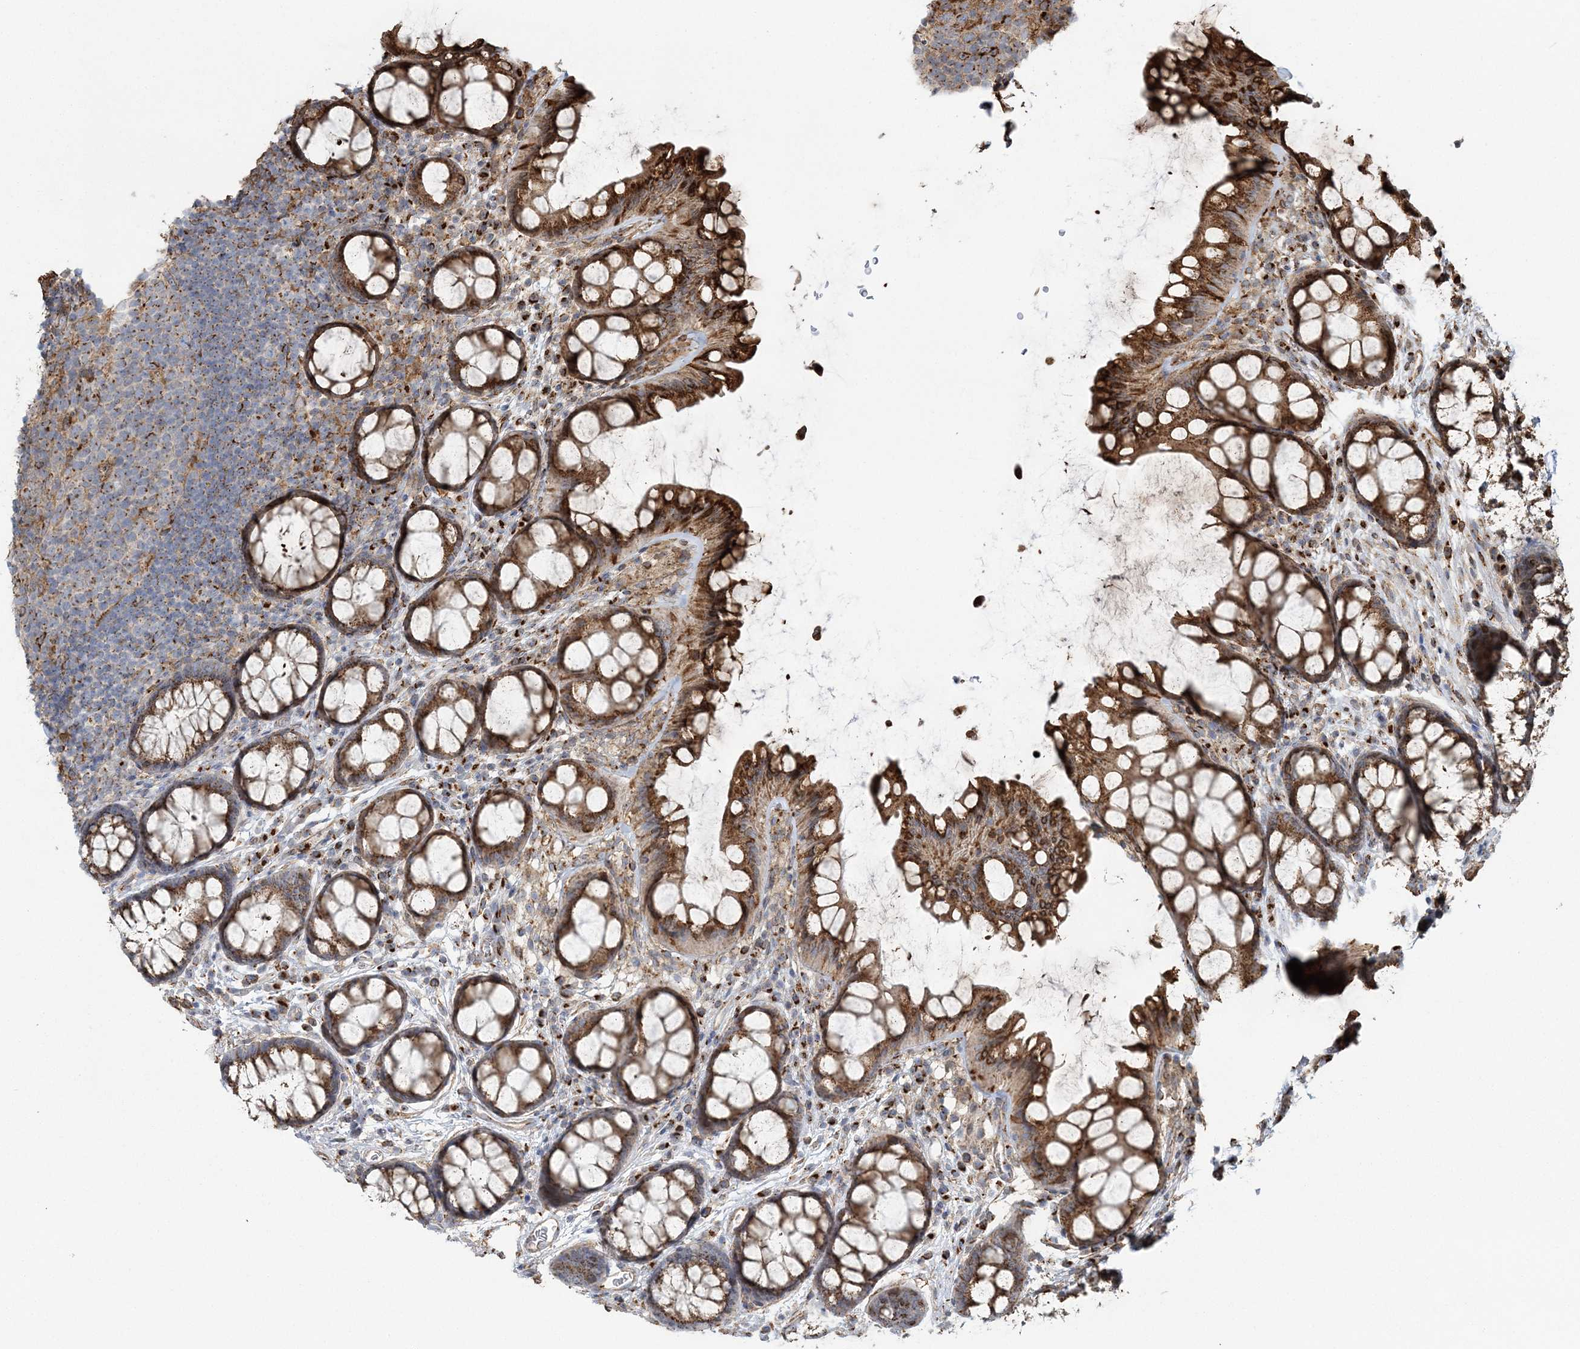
{"staining": {"intensity": "moderate", "quantity": ">75%", "location": "cytoplasmic/membranous"}, "tissue": "colon", "cell_type": "Endothelial cells", "image_type": "normal", "snomed": [{"axis": "morphology", "description": "Normal tissue, NOS"}, {"axis": "topography", "description": "Colon"}], "caption": "Unremarkable colon exhibits moderate cytoplasmic/membranous staining in about >75% of endothelial cells.", "gene": "TRAF3IP2", "patient": {"sex": "female", "age": 82}}